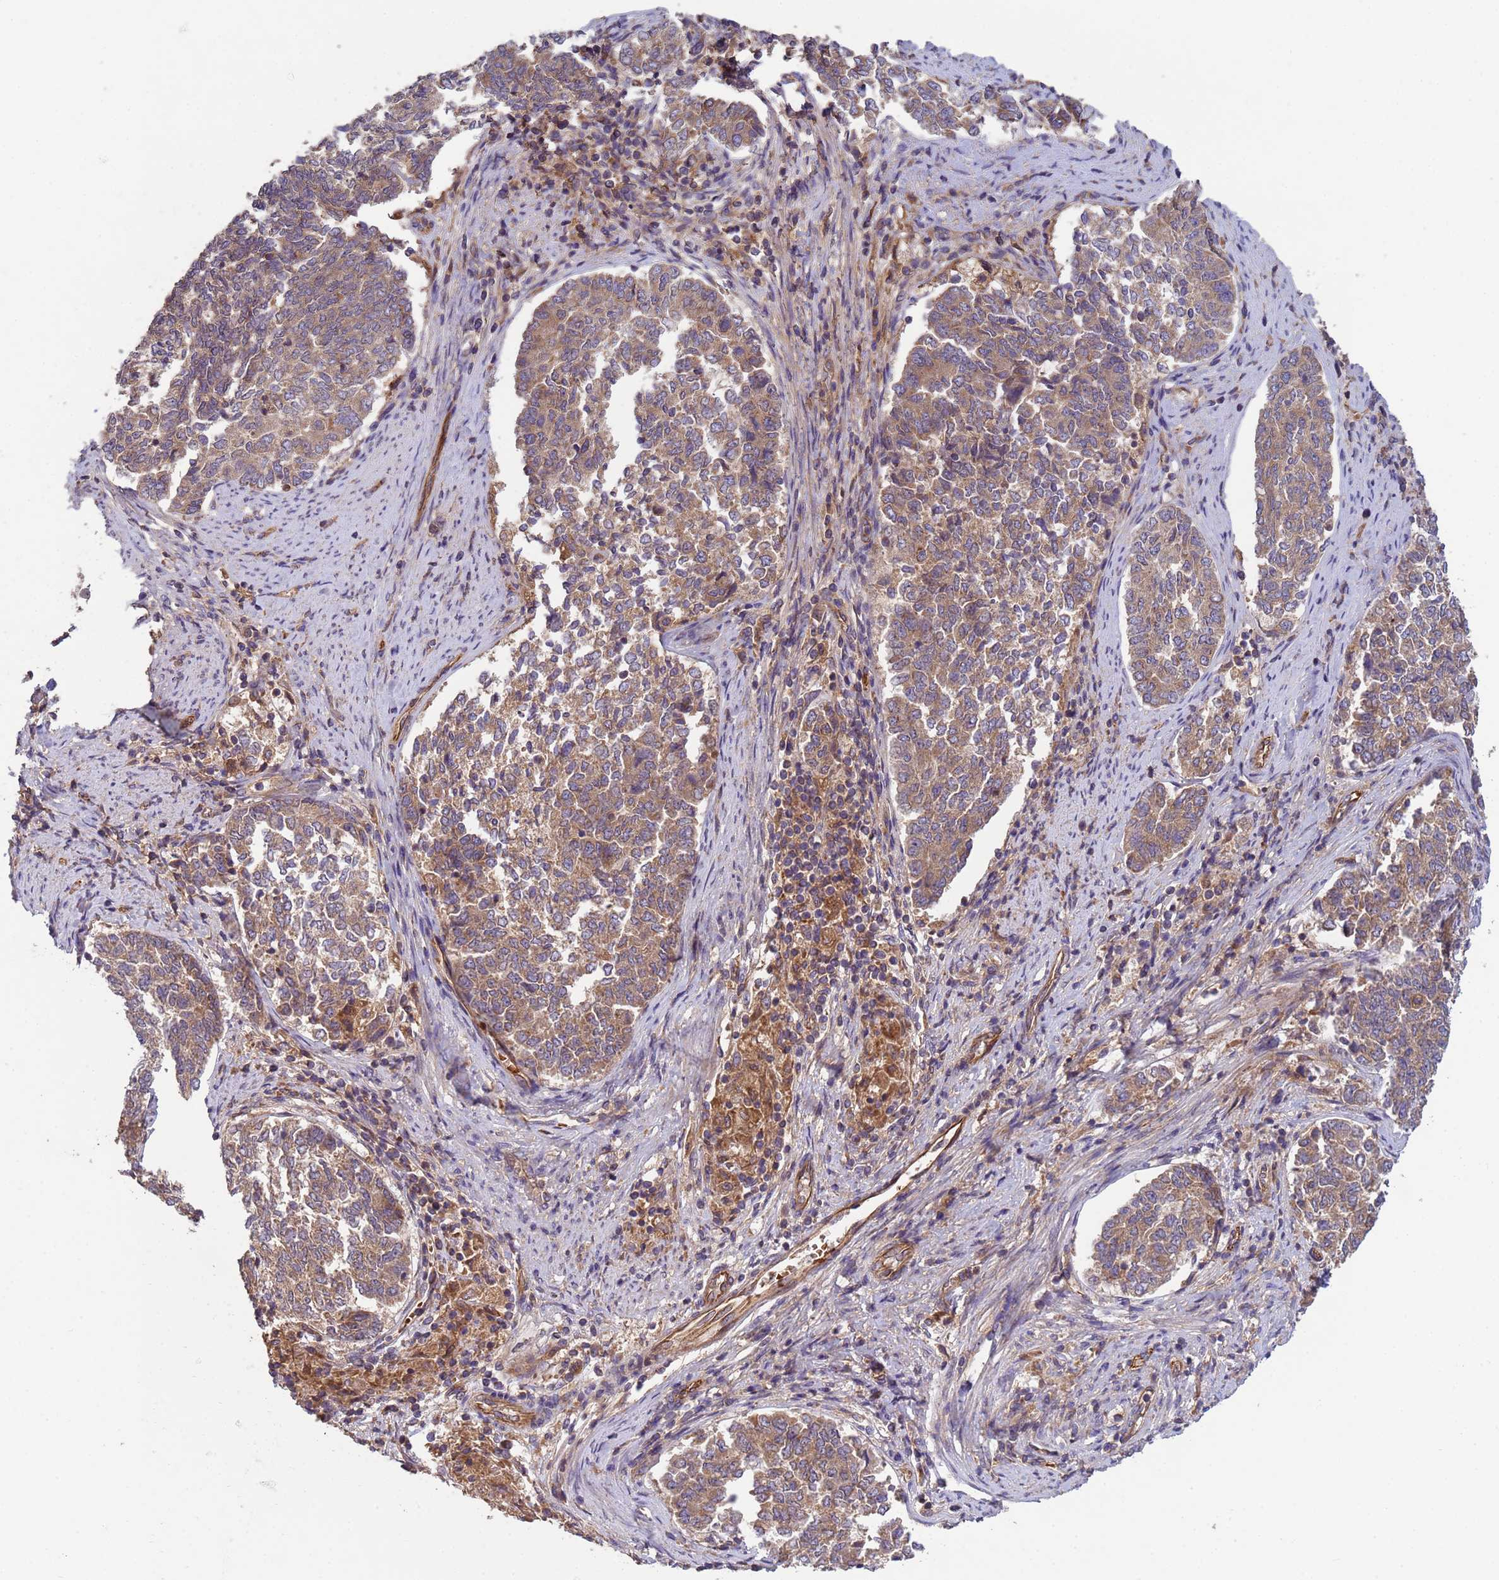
{"staining": {"intensity": "moderate", "quantity": ">75%", "location": "cytoplasmic/membranous"}, "tissue": "endometrial cancer", "cell_type": "Tumor cells", "image_type": "cancer", "snomed": [{"axis": "morphology", "description": "Adenocarcinoma, NOS"}, {"axis": "topography", "description": "Endometrium"}], "caption": "A medium amount of moderate cytoplasmic/membranous staining is seen in approximately >75% of tumor cells in endometrial adenocarcinoma tissue.", "gene": "RAB10", "patient": {"sex": "female", "age": 80}}